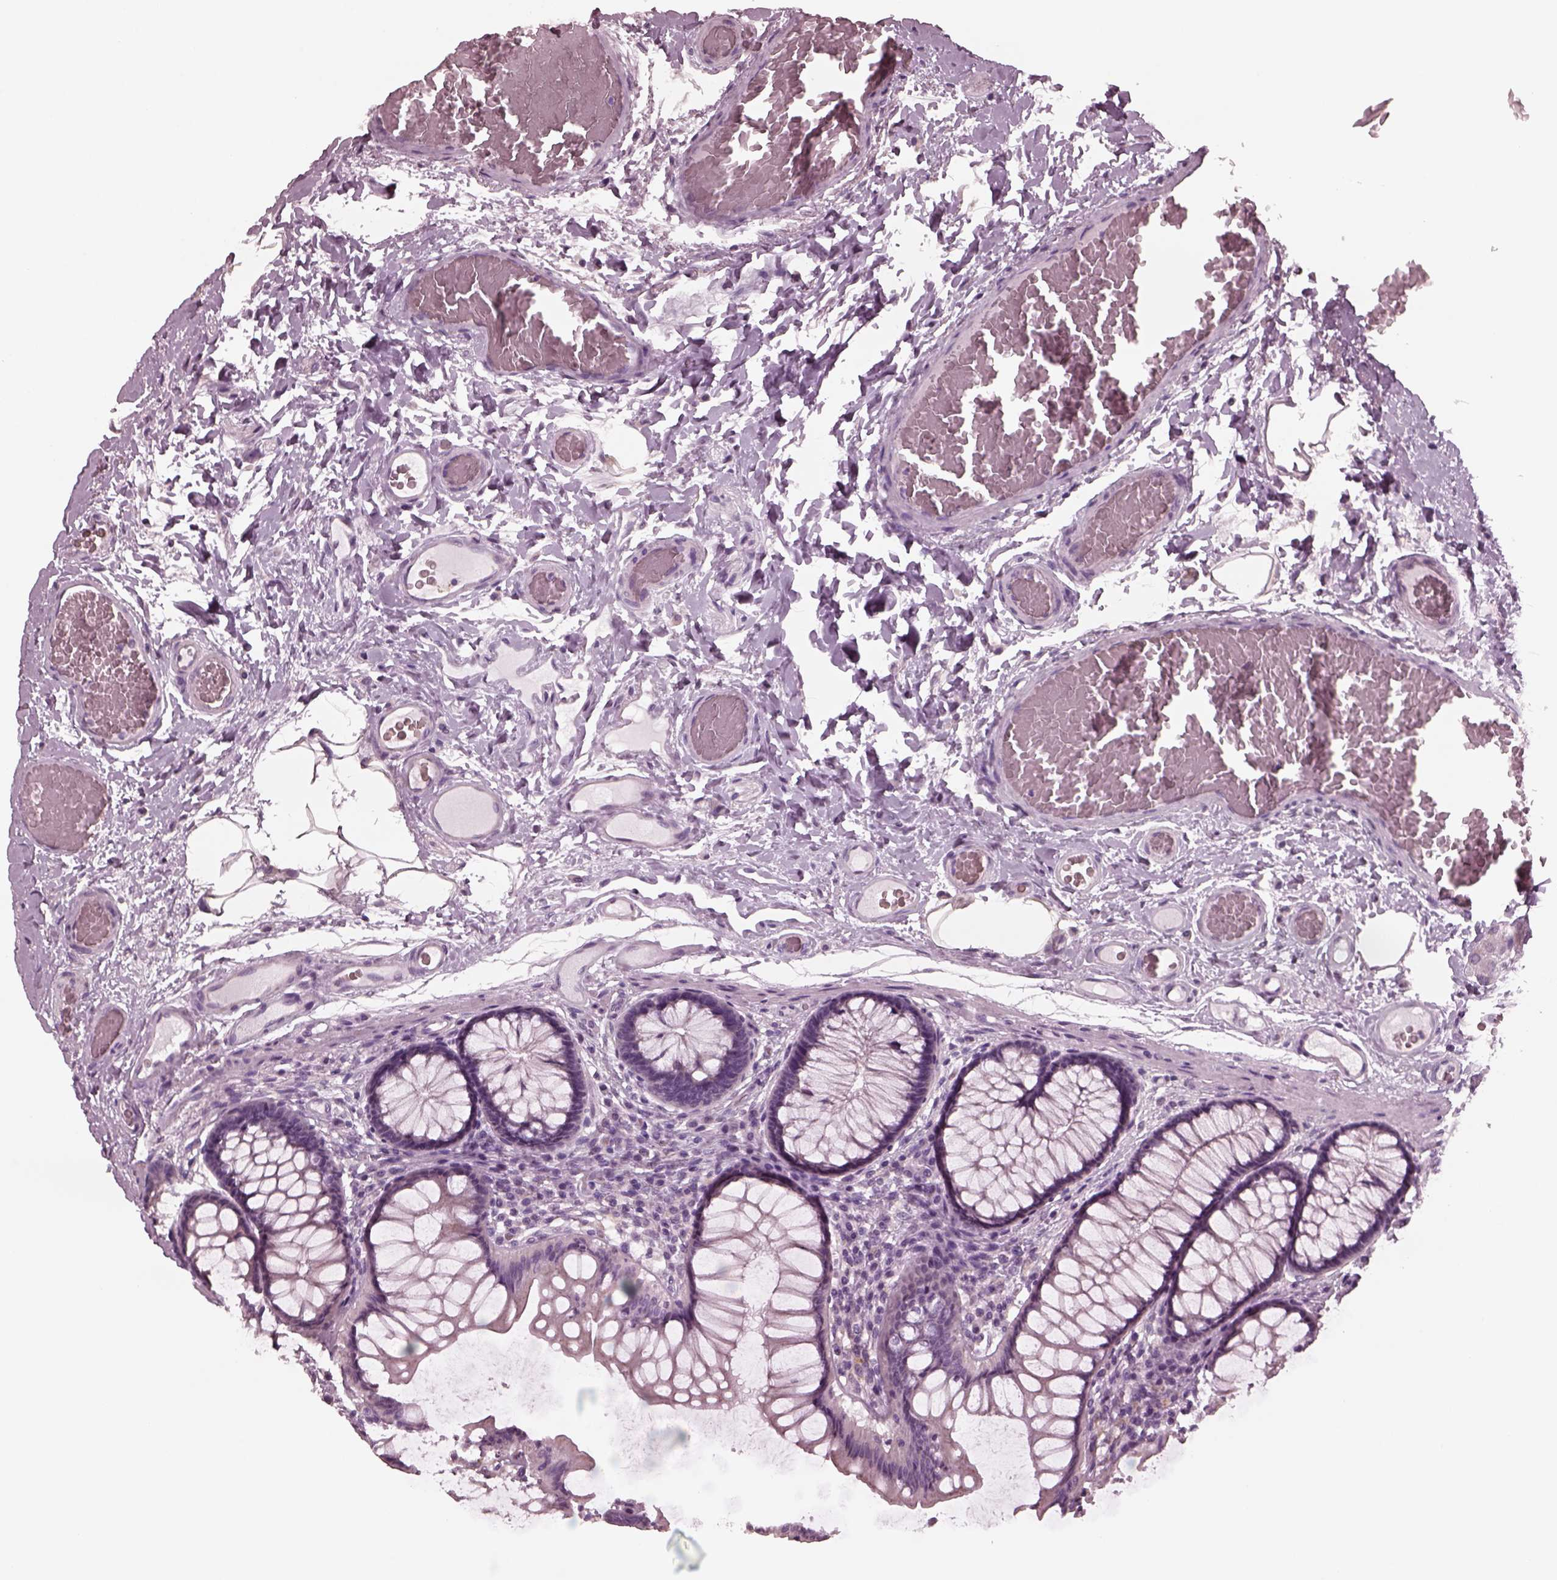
{"staining": {"intensity": "negative", "quantity": "none", "location": "none"}, "tissue": "colon", "cell_type": "Endothelial cells", "image_type": "normal", "snomed": [{"axis": "morphology", "description": "Normal tissue, NOS"}, {"axis": "topography", "description": "Colon"}], "caption": "Colon stained for a protein using IHC reveals no staining endothelial cells.", "gene": "YY2", "patient": {"sex": "female", "age": 65}}